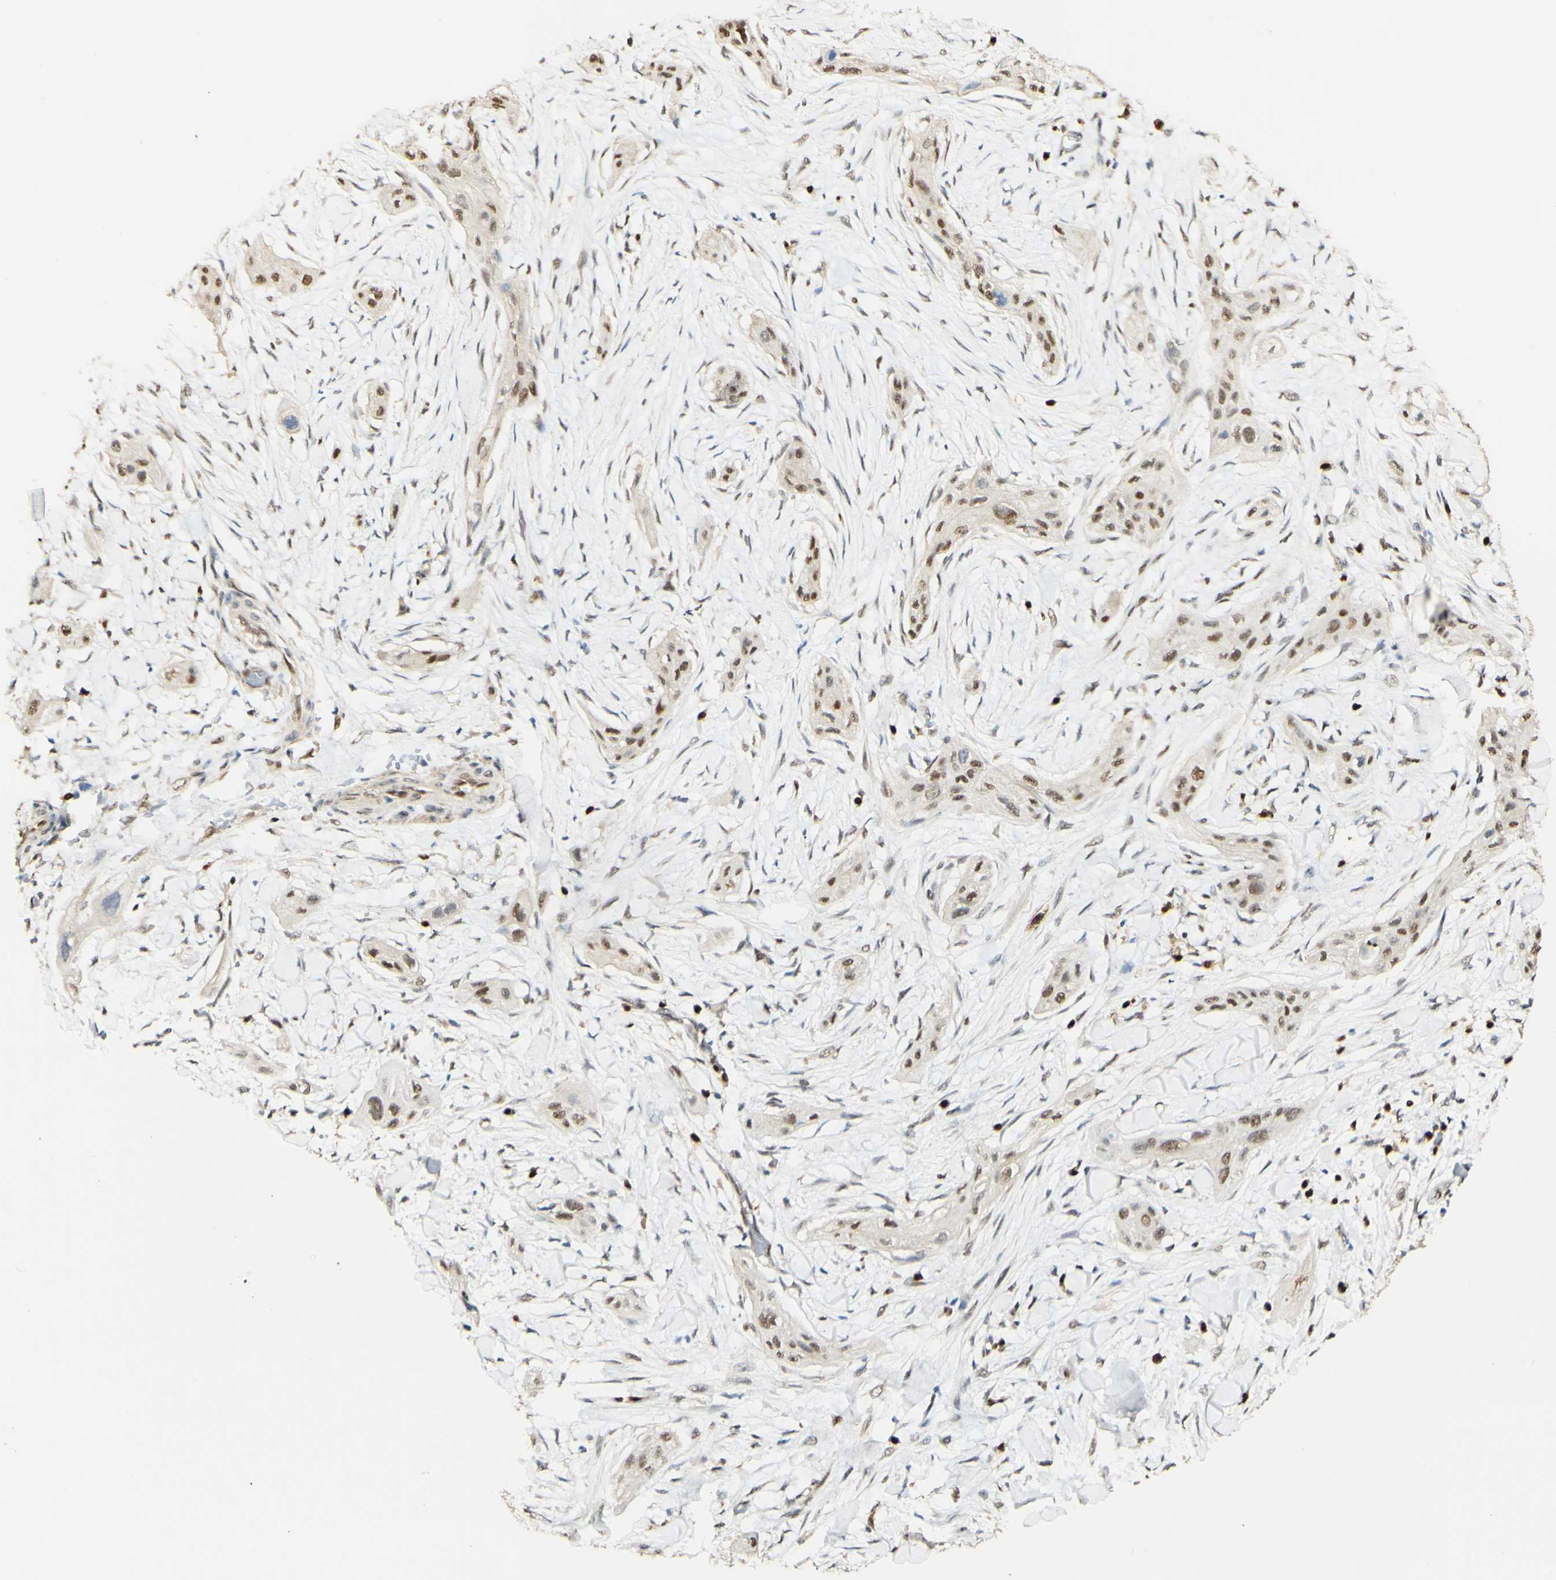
{"staining": {"intensity": "moderate", "quantity": ">75%", "location": "nuclear"}, "tissue": "lung cancer", "cell_type": "Tumor cells", "image_type": "cancer", "snomed": [{"axis": "morphology", "description": "Squamous cell carcinoma, NOS"}, {"axis": "topography", "description": "Lung"}], "caption": "Protein analysis of lung cancer tissue reveals moderate nuclear expression in about >75% of tumor cells. (brown staining indicates protein expression, while blue staining denotes nuclei).", "gene": "MAP3K4", "patient": {"sex": "female", "age": 47}}